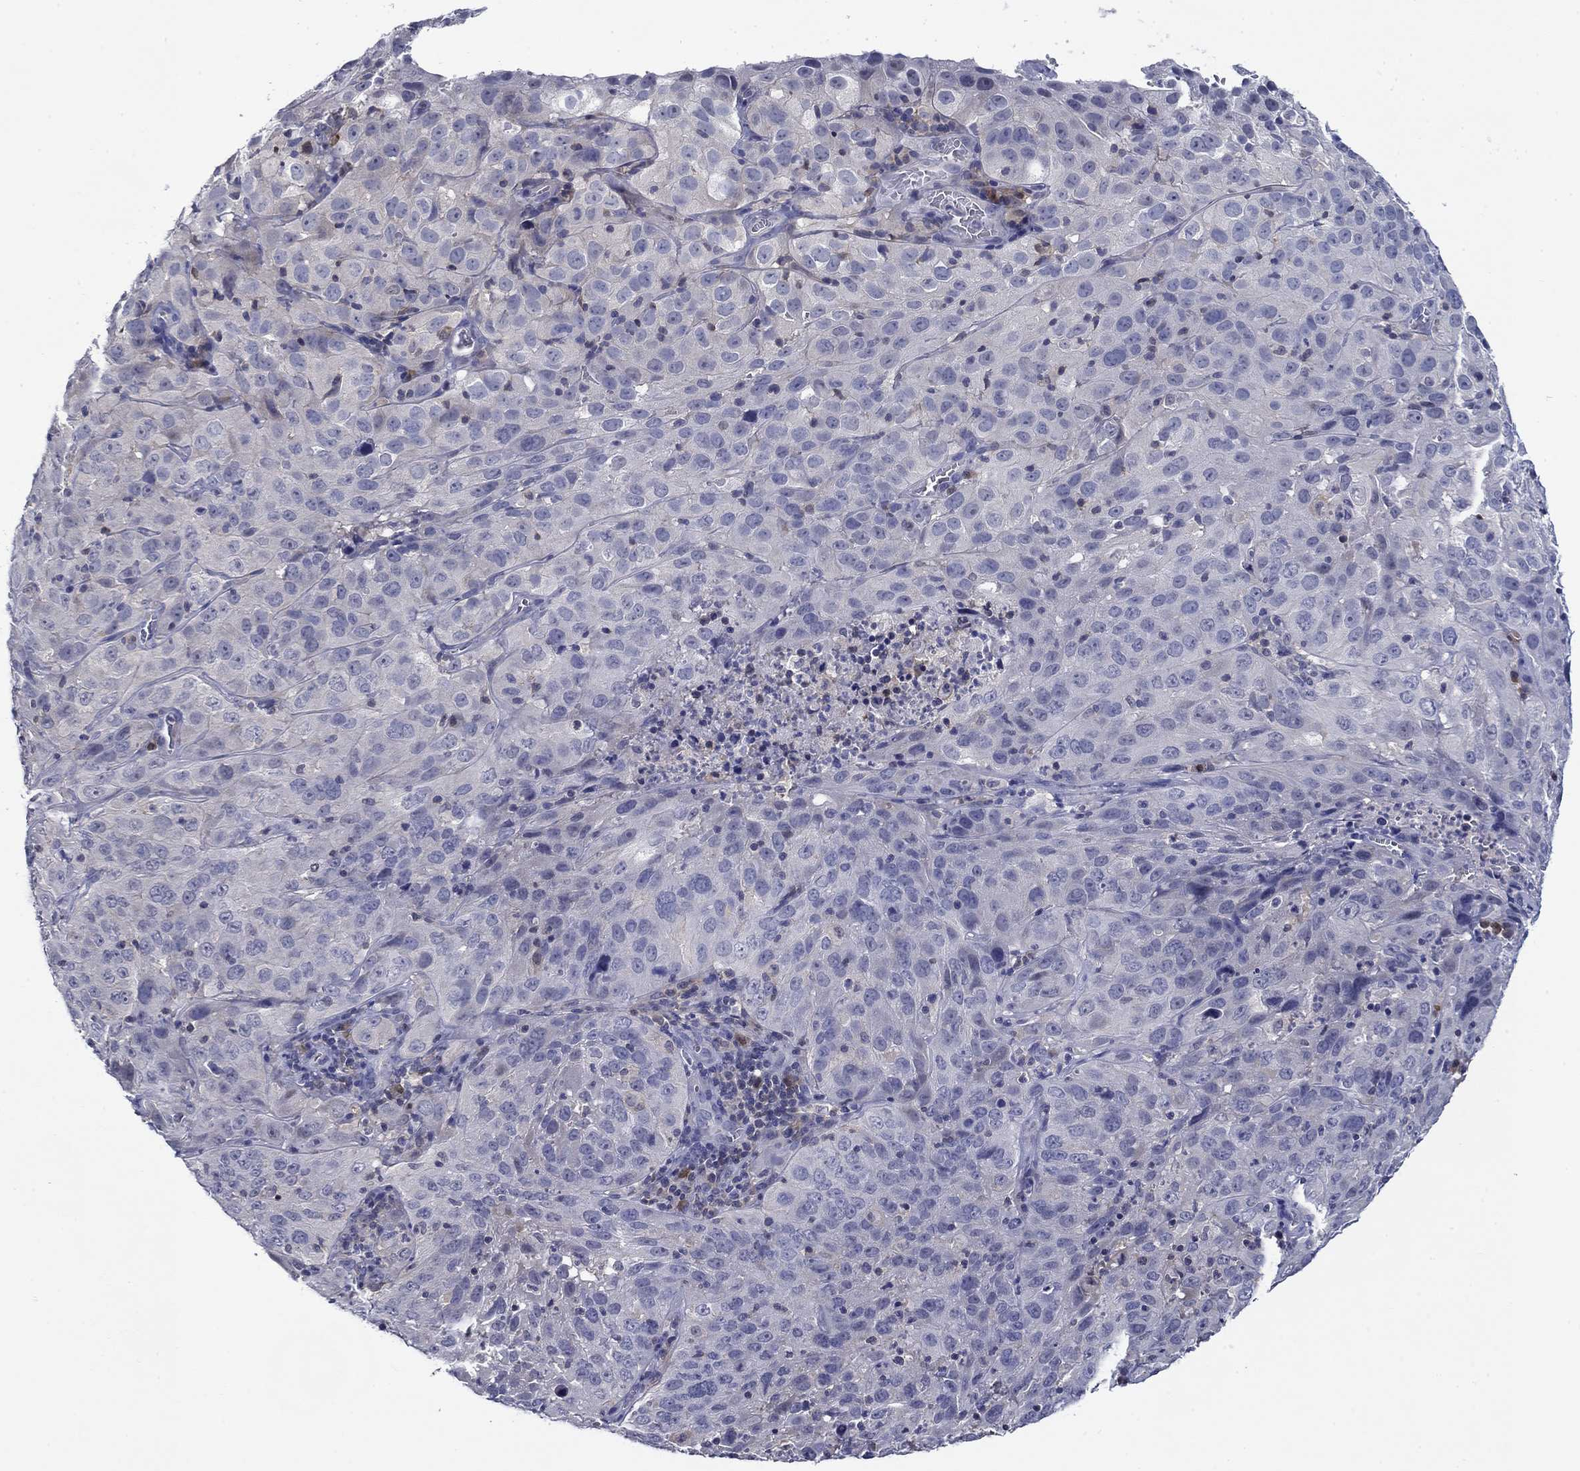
{"staining": {"intensity": "negative", "quantity": "none", "location": "none"}, "tissue": "cervical cancer", "cell_type": "Tumor cells", "image_type": "cancer", "snomed": [{"axis": "morphology", "description": "Squamous cell carcinoma, NOS"}, {"axis": "topography", "description": "Cervix"}], "caption": "DAB (3,3'-diaminobenzidine) immunohistochemical staining of human cervical cancer (squamous cell carcinoma) demonstrates no significant staining in tumor cells.", "gene": "POU2F2", "patient": {"sex": "female", "age": 32}}